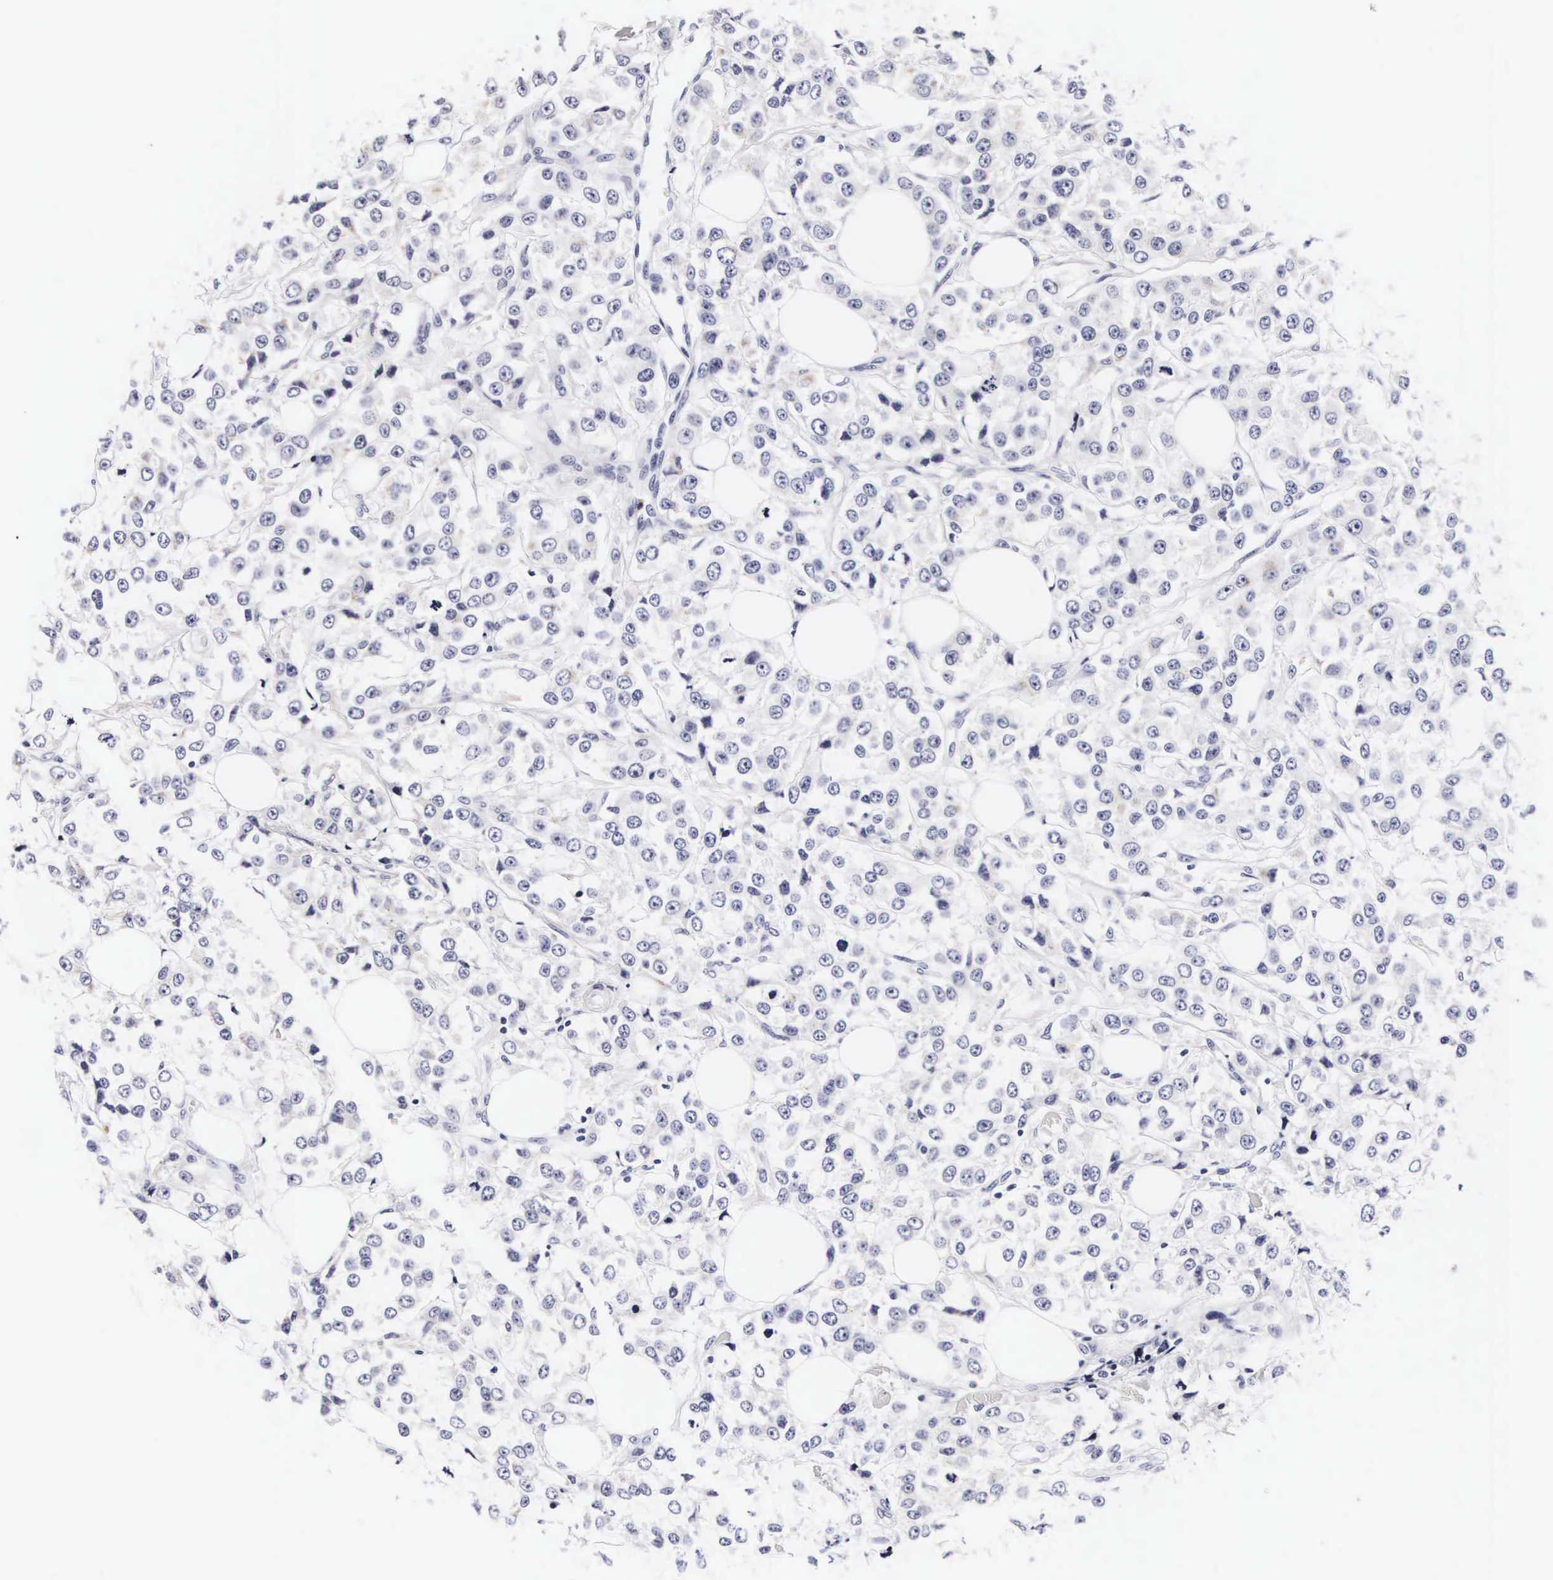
{"staining": {"intensity": "negative", "quantity": "none", "location": "none"}, "tissue": "breast cancer", "cell_type": "Tumor cells", "image_type": "cancer", "snomed": [{"axis": "morphology", "description": "Duct carcinoma"}, {"axis": "topography", "description": "Breast"}], "caption": "IHC micrograph of neoplastic tissue: human intraductal carcinoma (breast) stained with DAB (3,3'-diaminobenzidine) exhibits no significant protein positivity in tumor cells.", "gene": "RNASE6", "patient": {"sex": "female", "age": 58}}